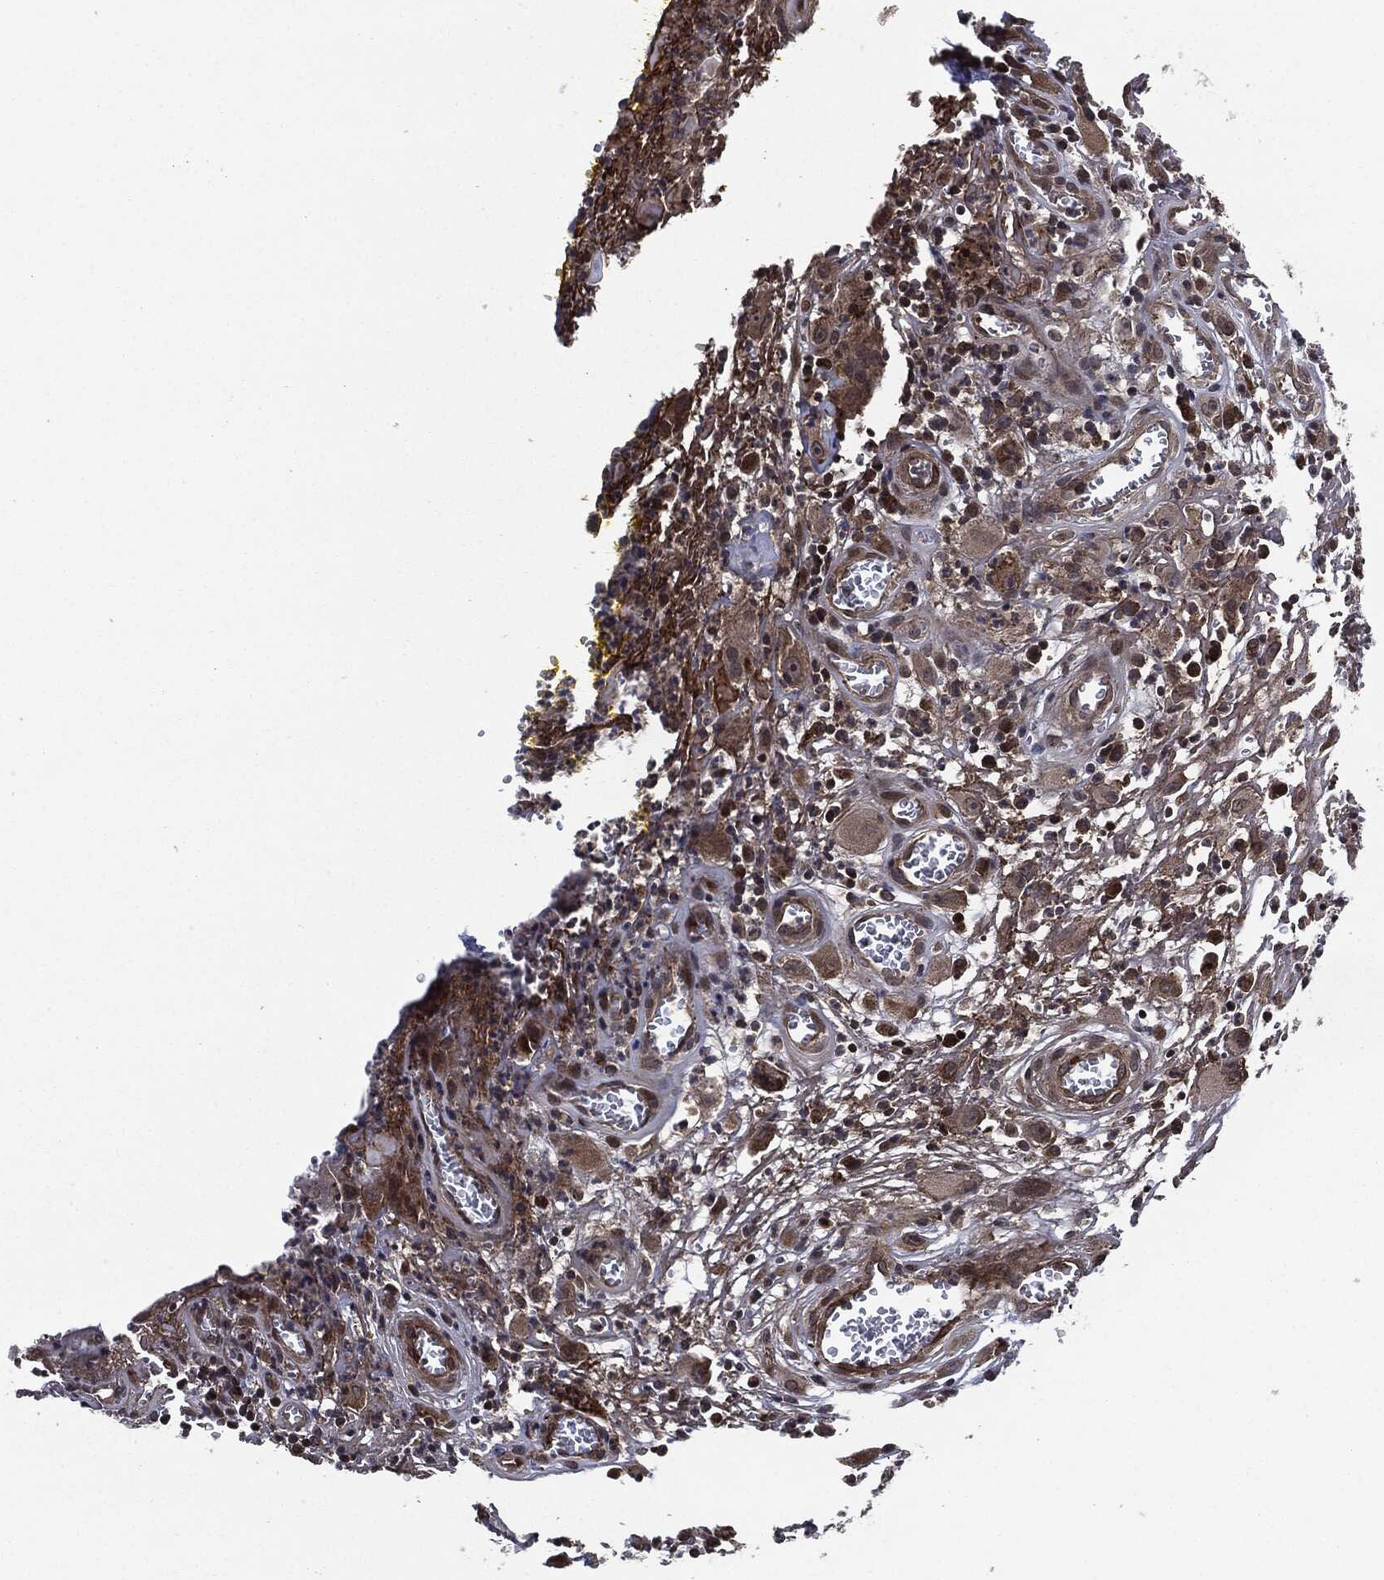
{"staining": {"intensity": "moderate", "quantity": "<25%", "location": "cytoplasmic/membranous"}, "tissue": "head and neck cancer", "cell_type": "Tumor cells", "image_type": "cancer", "snomed": [{"axis": "morphology", "description": "Squamous cell carcinoma, NOS"}, {"axis": "morphology", "description": "Squamous cell carcinoma, metastatic, NOS"}, {"axis": "topography", "description": "Oral tissue"}, {"axis": "topography", "description": "Head-Neck"}], "caption": "Head and neck cancer (squamous cell carcinoma) stained with DAB (3,3'-diaminobenzidine) IHC demonstrates low levels of moderate cytoplasmic/membranous staining in approximately <25% of tumor cells.", "gene": "UBR1", "patient": {"sex": "female", "age": 85}}